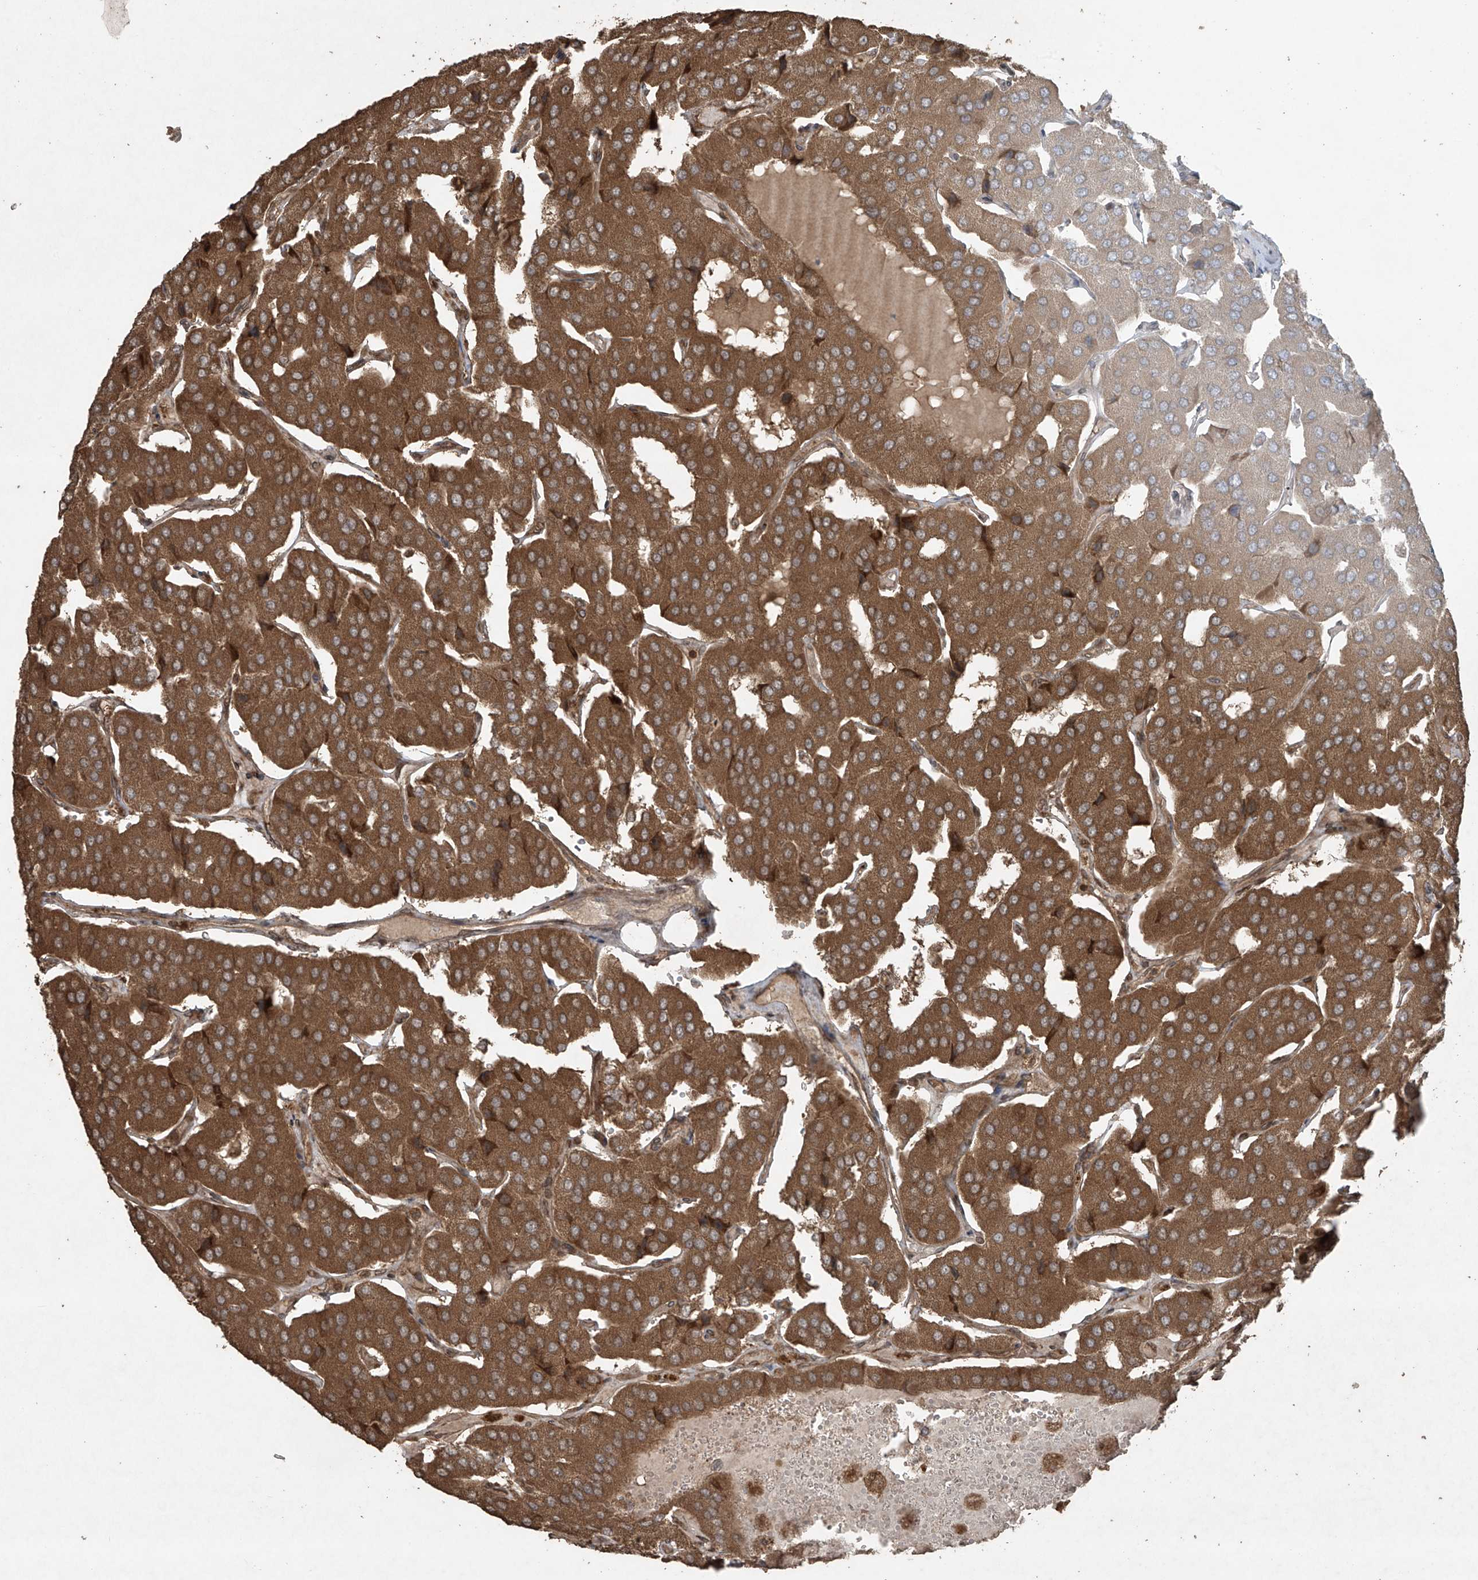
{"staining": {"intensity": "moderate", "quantity": ">75%", "location": "cytoplasmic/membranous"}, "tissue": "parathyroid gland", "cell_type": "Glandular cells", "image_type": "normal", "snomed": [{"axis": "morphology", "description": "Normal tissue, NOS"}, {"axis": "morphology", "description": "Adenoma, NOS"}, {"axis": "topography", "description": "Parathyroid gland"}], "caption": "A brown stain labels moderate cytoplasmic/membranous positivity of a protein in glandular cells of unremarkable human parathyroid gland.", "gene": "PGPEP1", "patient": {"sex": "female", "age": 86}}